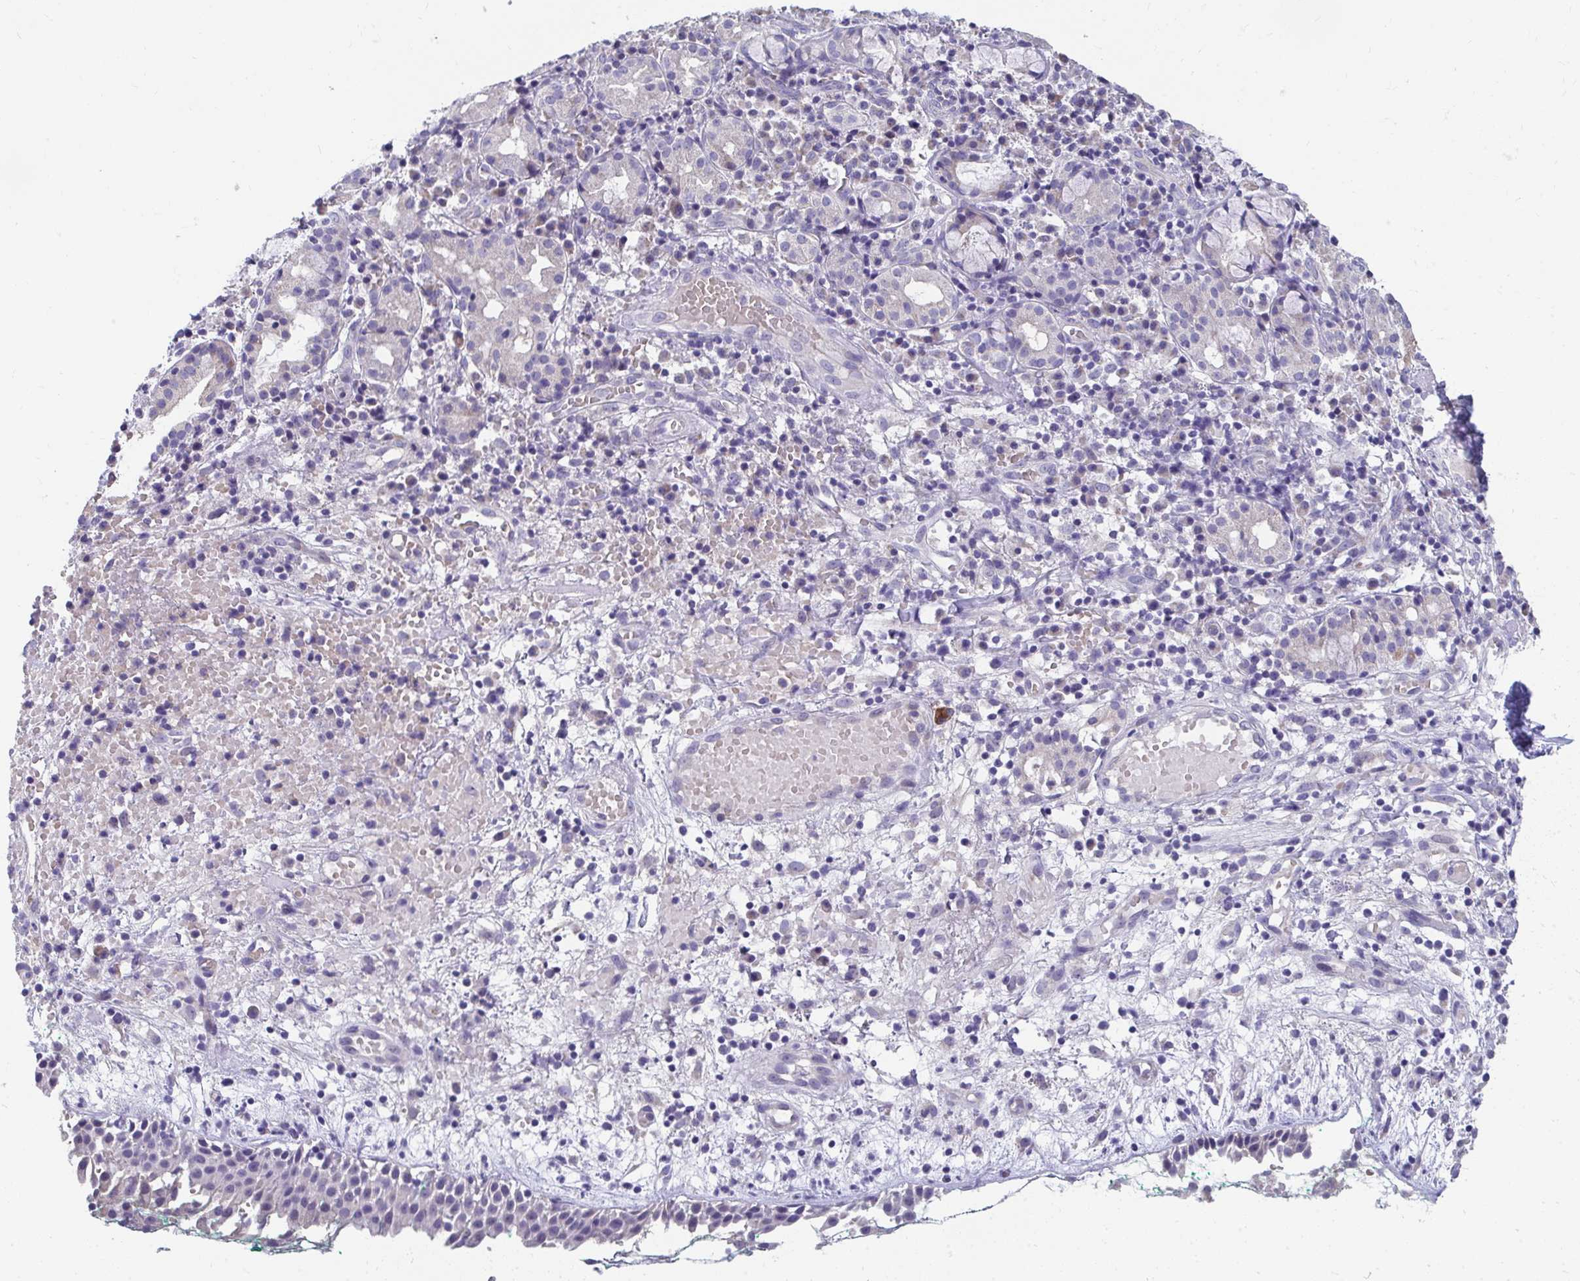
{"staining": {"intensity": "negative", "quantity": "none", "location": "none"}, "tissue": "nasopharynx", "cell_type": "Respiratory epithelial cells", "image_type": "normal", "snomed": [{"axis": "morphology", "description": "Normal tissue, NOS"}, {"axis": "morphology", "description": "Basal cell carcinoma"}, {"axis": "topography", "description": "Cartilage tissue"}, {"axis": "topography", "description": "Nasopharynx"}, {"axis": "topography", "description": "Oral tissue"}], "caption": "A high-resolution micrograph shows immunohistochemistry staining of unremarkable nasopharynx, which displays no significant positivity in respiratory epithelial cells.", "gene": "TMPRSS2", "patient": {"sex": "female", "age": 77}}